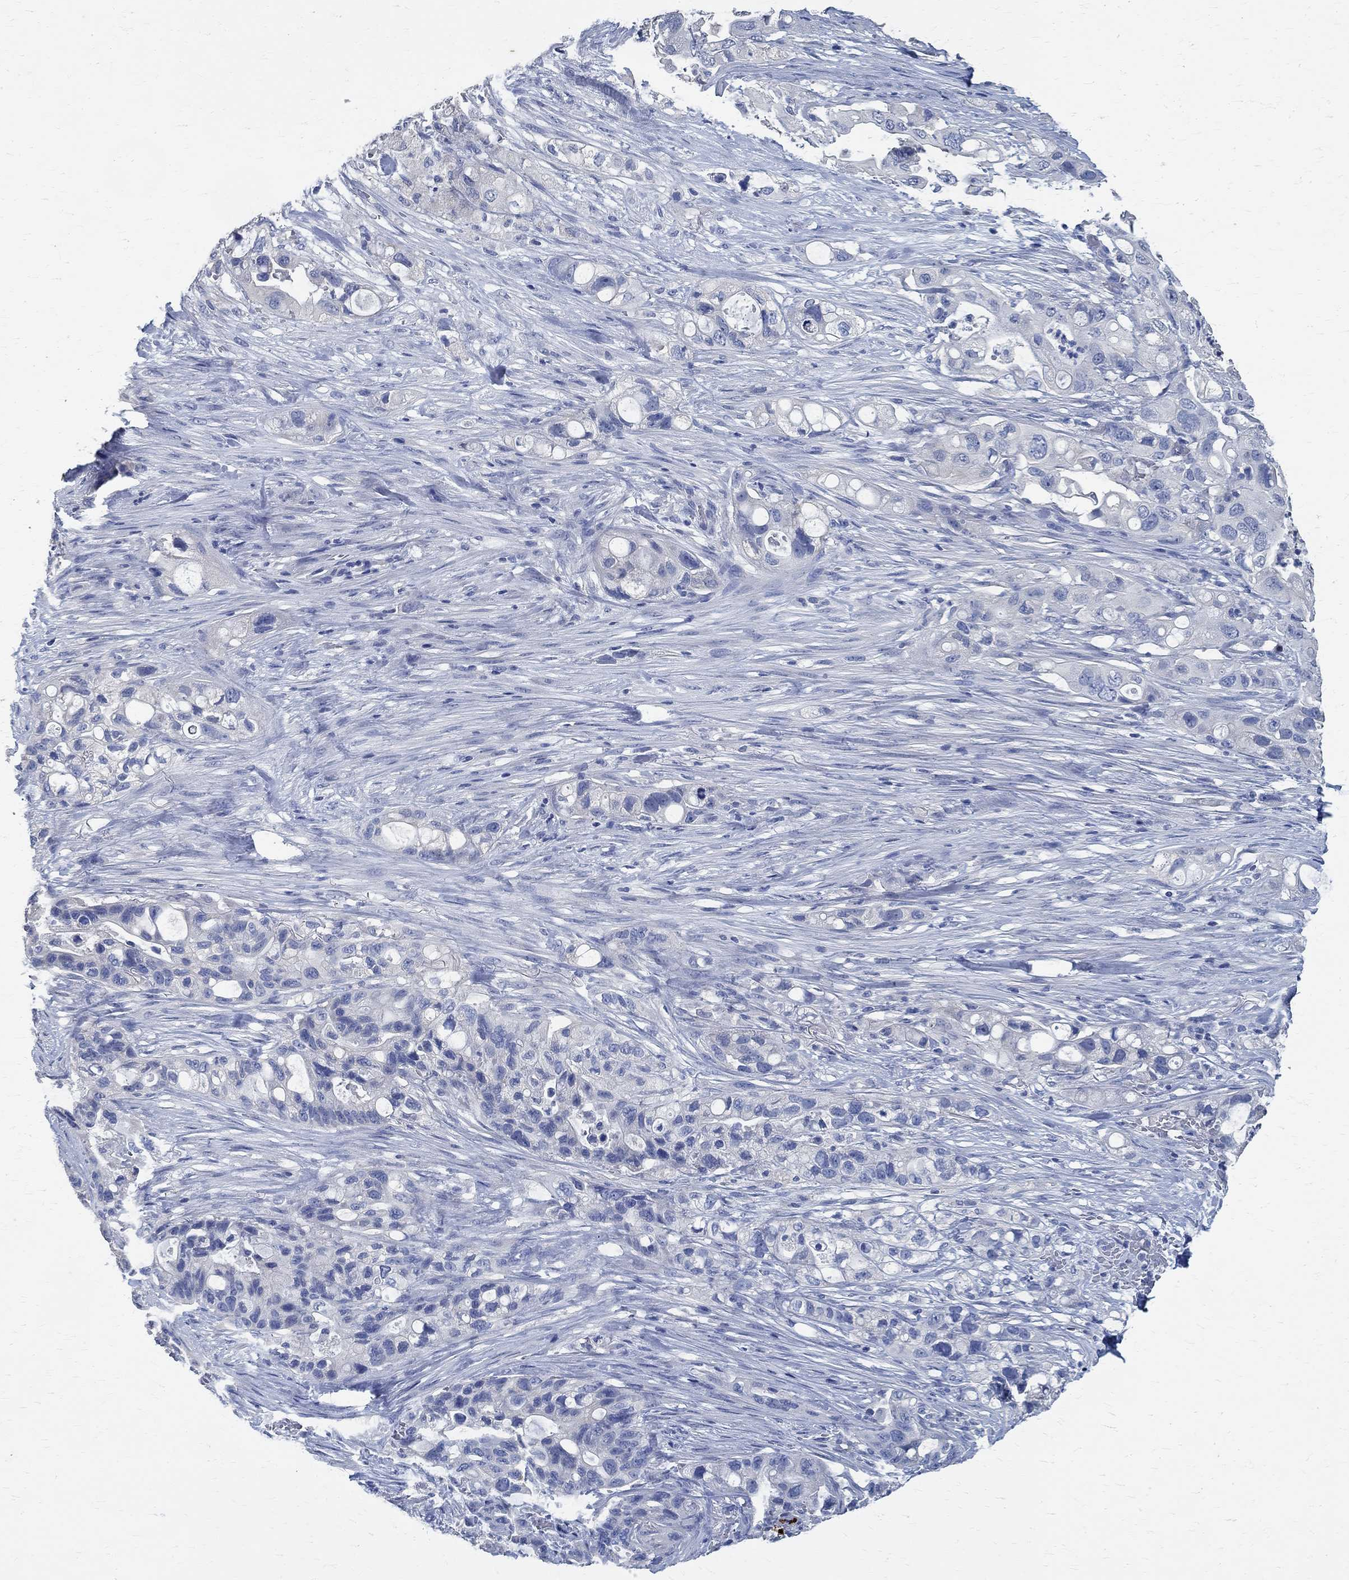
{"staining": {"intensity": "negative", "quantity": "none", "location": "none"}, "tissue": "pancreatic cancer", "cell_type": "Tumor cells", "image_type": "cancer", "snomed": [{"axis": "morphology", "description": "Adenocarcinoma, NOS"}, {"axis": "topography", "description": "Pancreas"}], "caption": "The immunohistochemistry image has no significant positivity in tumor cells of pancreatic cancer tissue.", "gene": "PRX", "patient": {"sex": "female", "age": 72}}